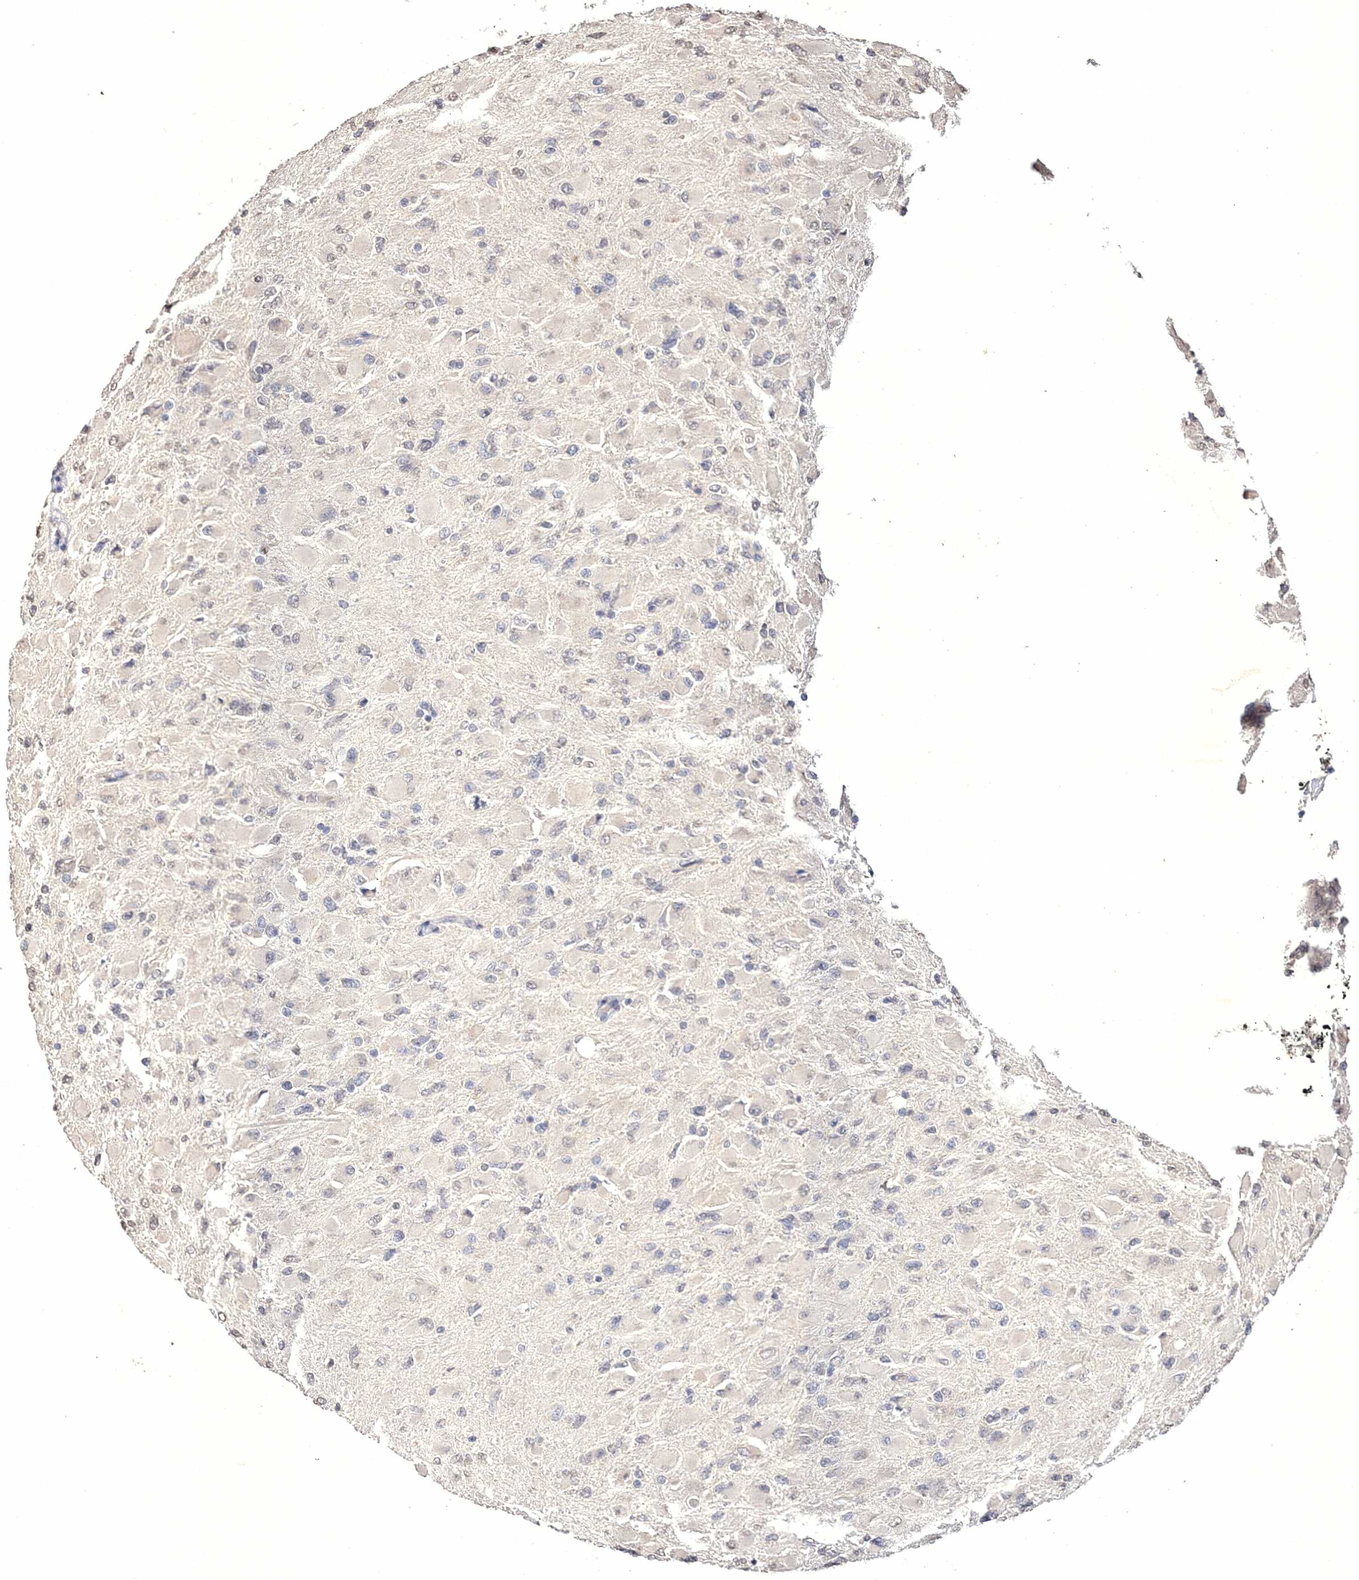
{"staining": {"intensity": "negative", "quantity": "none", "location": "none"}, "tissue": "glioma", "cell_type": "Tumor cells", "image_type": "cancer", "snomed": [{"axis": "morphology", "description": "Glioma, malignant, High grade"}, {"axis": "topography", "description": "Cerebral cortex"}], "caption": "Tumor cells are negative for brown protein staining in glioma. The staining was performed using DAB (3,3'-diaminobenzidine) to visualize the protein expression in brown, while the nuclei were stained in blue with hematoxylin (Magnification: 20x).", "gene": "GPN1", "patient": {"sex": "female", "age": 36}}